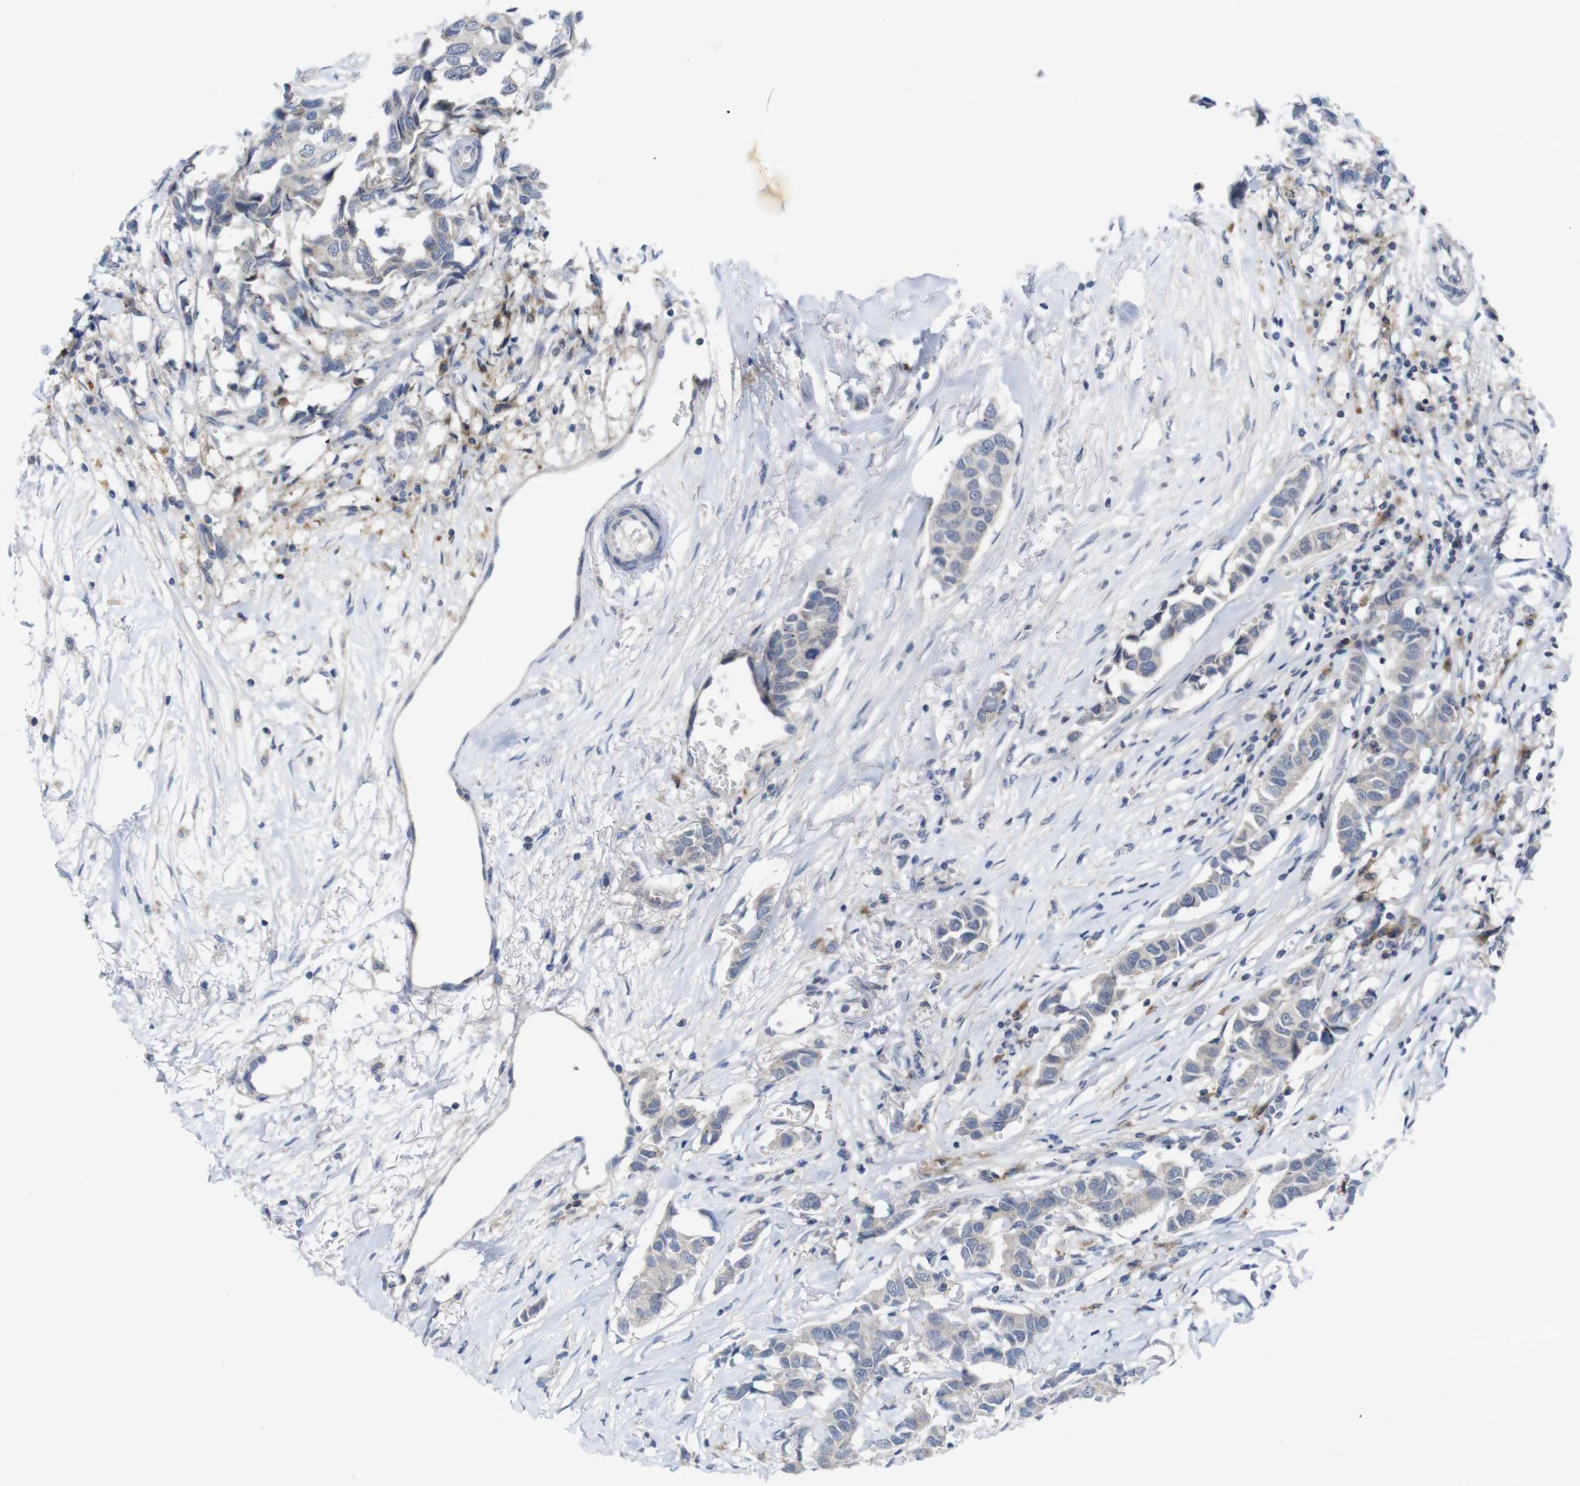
{"staining": {"intensity": "negative", "quantity": "none", "location": "none"}, "tissue": "breast cancer", "cell_type": "Tumor cells", "image_type": "cancer", "snomed": [{"axis": "morphology", "description": "Duct carcinoma"}, {"axis": "topography", "description": "Breast"}], "caption": "Immunohistochemical staining of breast cancer exhibits no significant positivity in tumor cells.", "gene": "SLAMF7", "patient": {"sex": "female", "age": 80}}